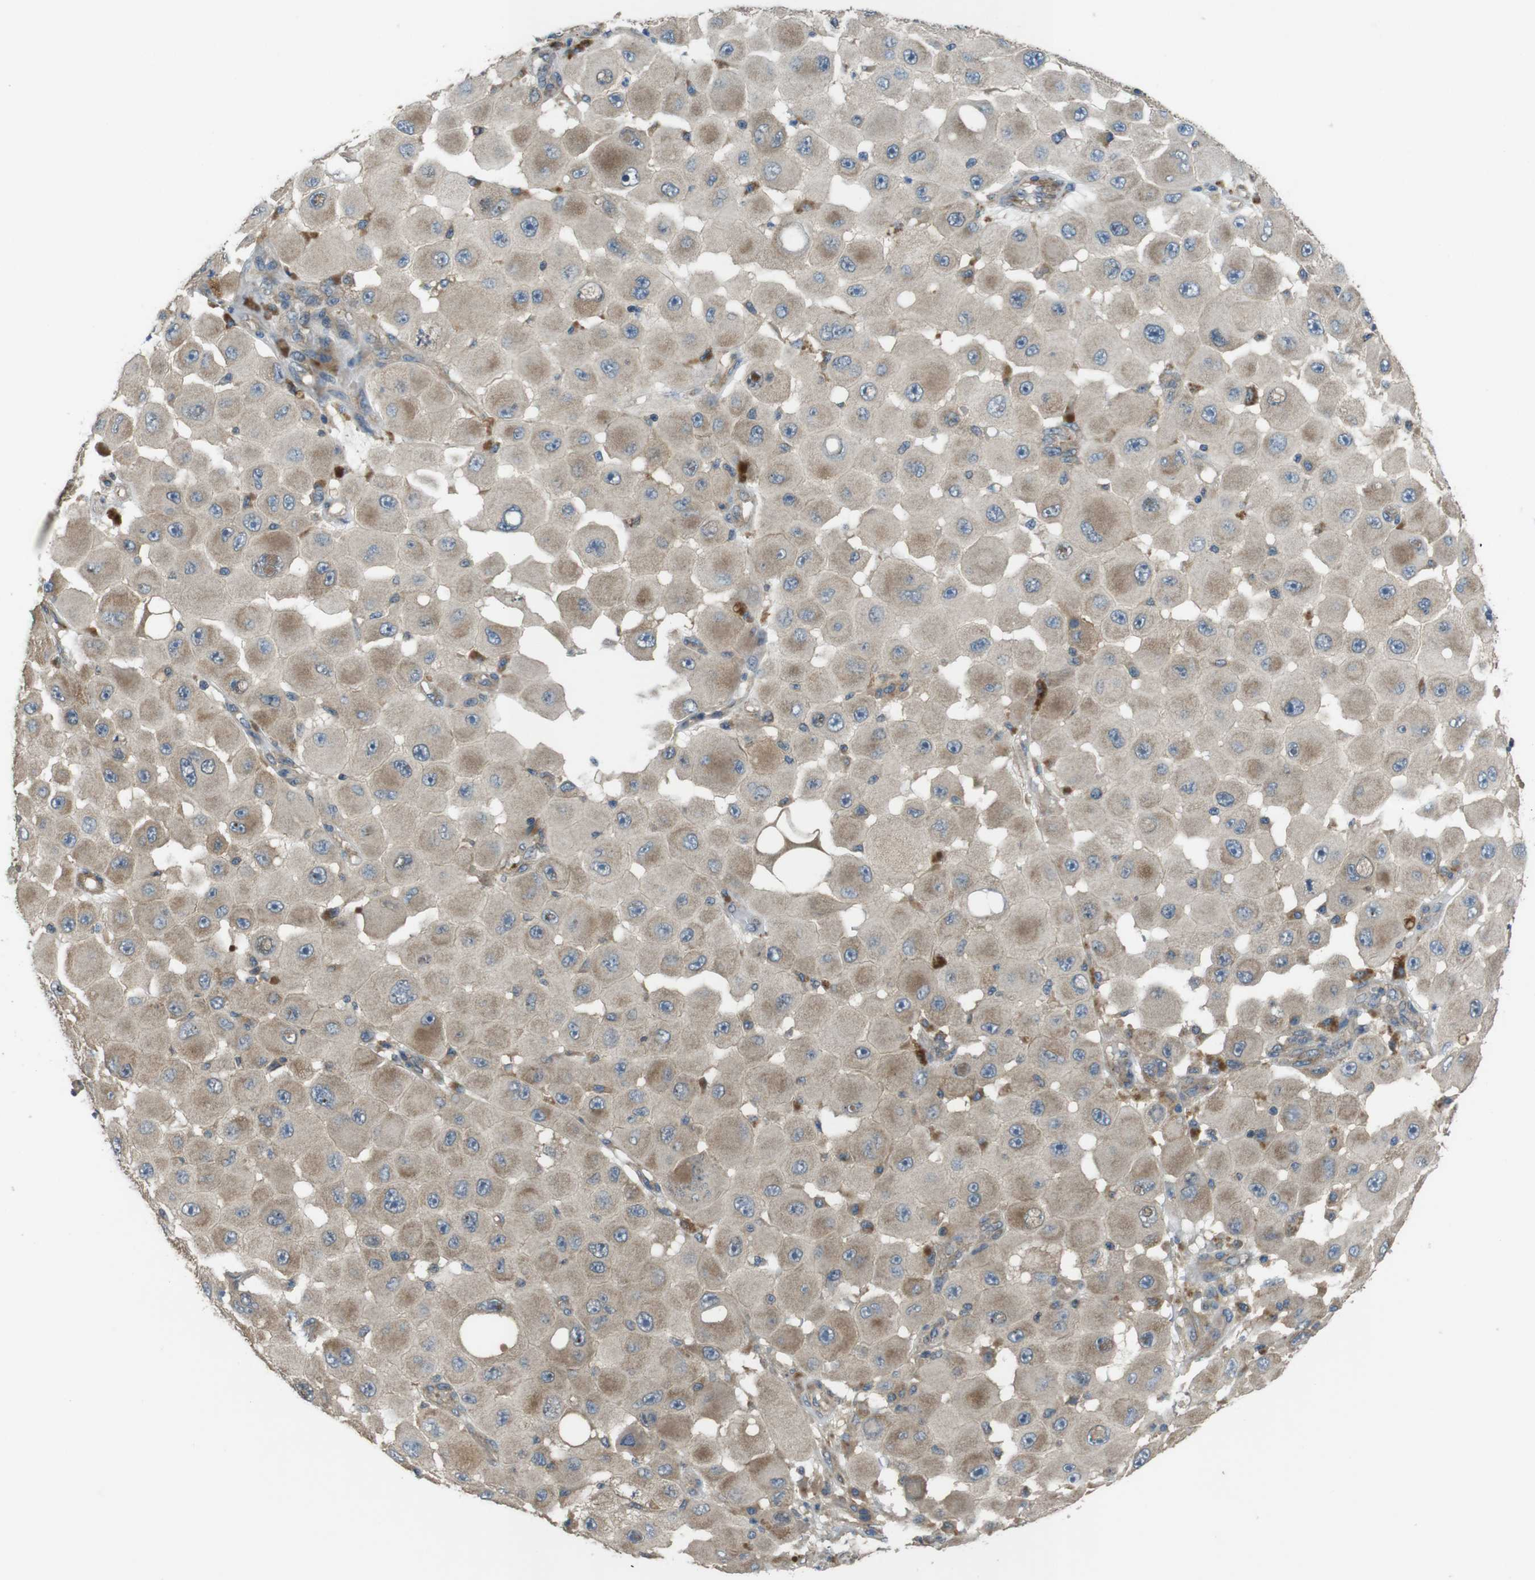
{"staining": {"intensity": "moderate", "quantity": "25%-75%", "location": "cytoplasmic/membranous"}, "tissue": "melanoma", "cell_type": "Tumor cells", "image_type": "cancer", "snomed": [{"axis": "morphology", "description": "Malignant melanoma, NOS"}, {"axis": "topography", "description": "Skin"}], "caption": "Malignant melanoma stained for a protein (brown) exhibits moderate cytoplasmic/membranous positive expression in about 25%-75% of tumor cells.", "gene": "FUT2", "patient": {"sex": "female", "age": 81}}